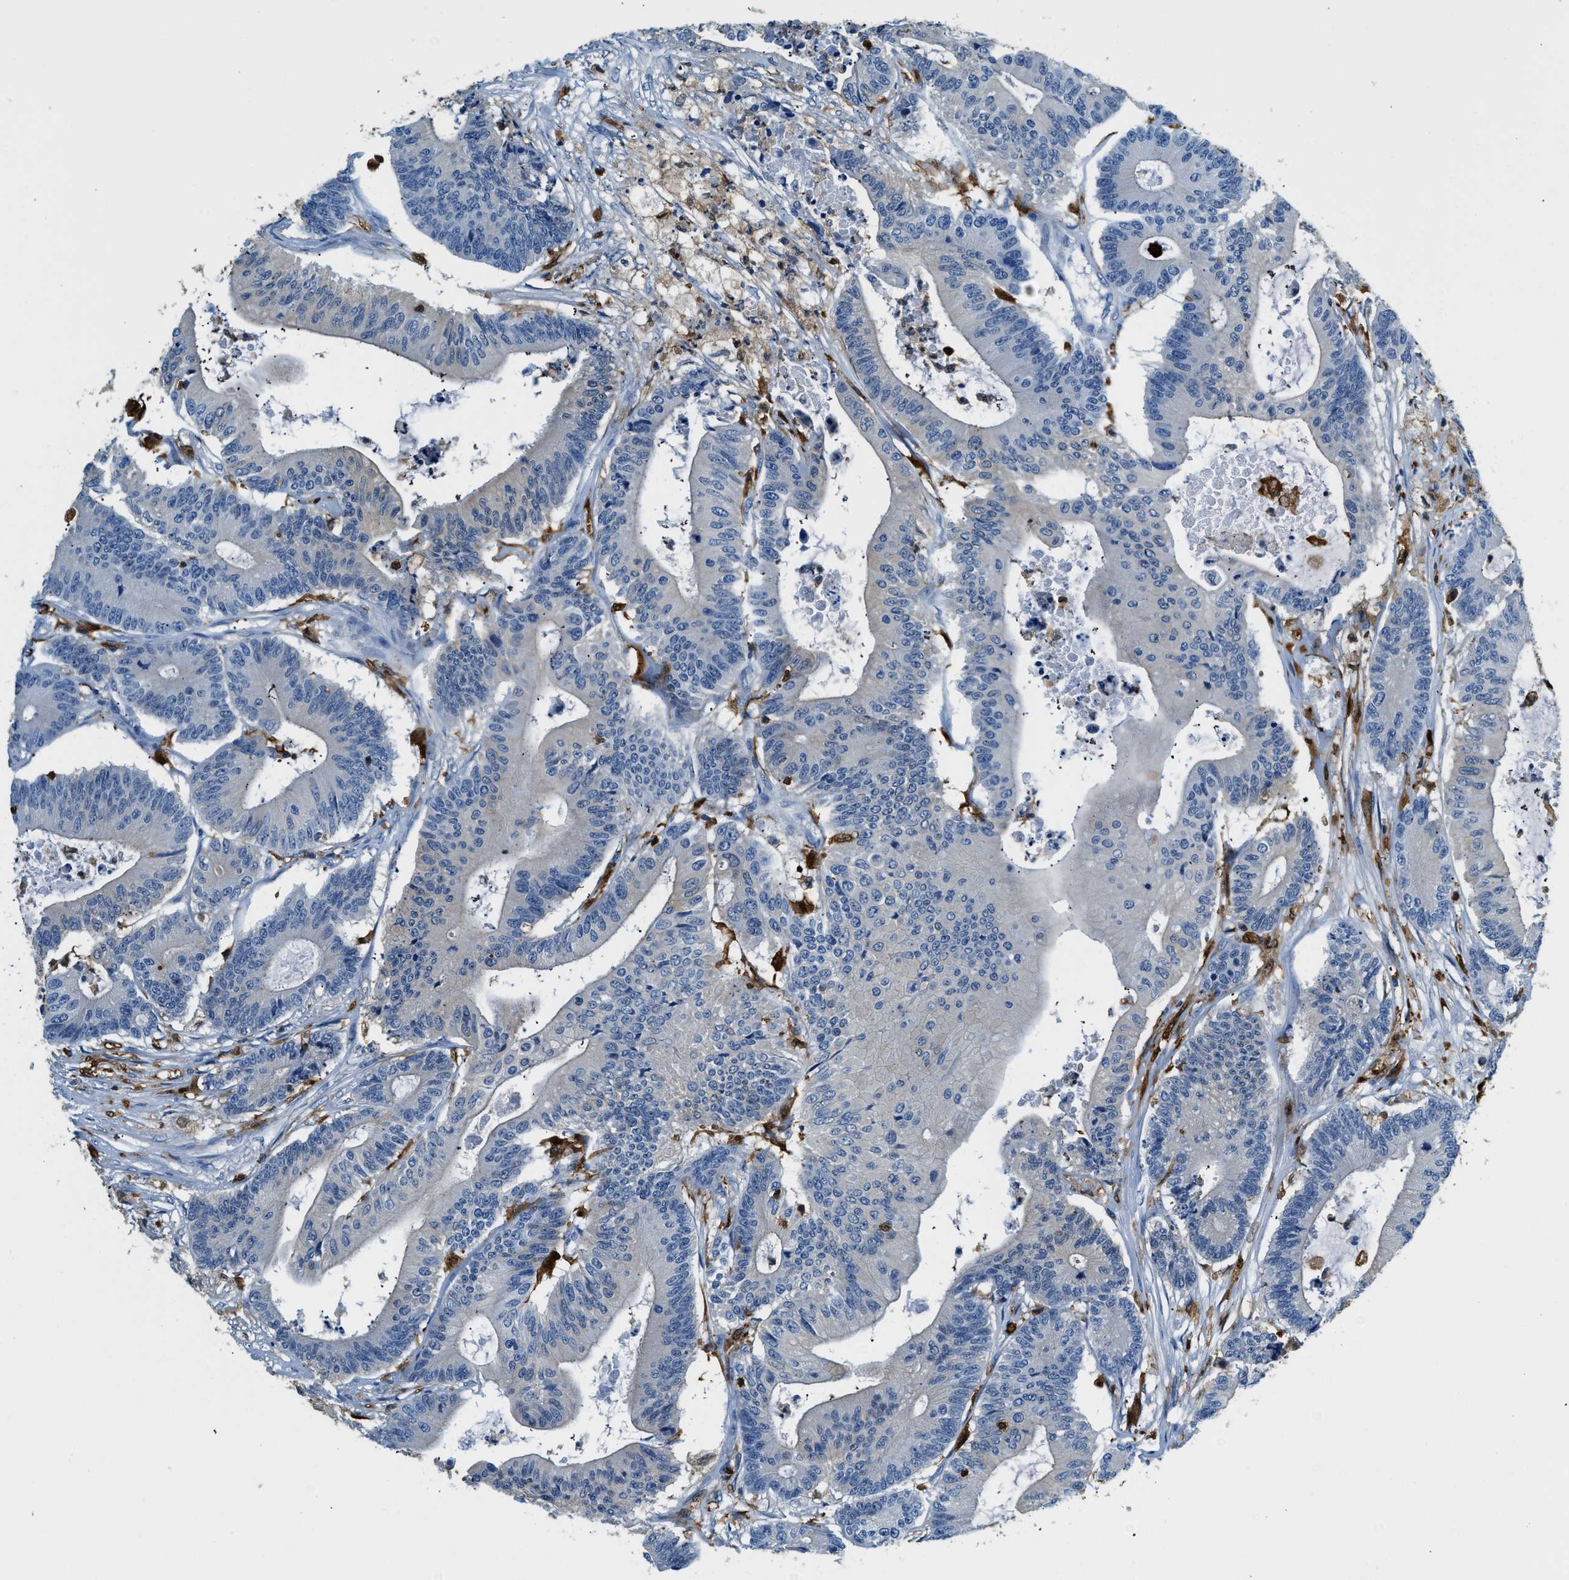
{"staining": {"intensity": "negative", "quantity": "none", "location": "none"}, "tissue": "colorectal cancer", "cell_type": "Tumor cells", "image_type": "cancer", "snomed": [{"axis": "morphology", "description": "Adenocarcinoma, NOS"}, {"axis": "topography", "description": "Colon"}], "caption": "Tumor cells show no significant protein positivity in colorectal adenocarcinoma.", "gene": "CAPG", "patient": {"sex": "female", "age": 84}}